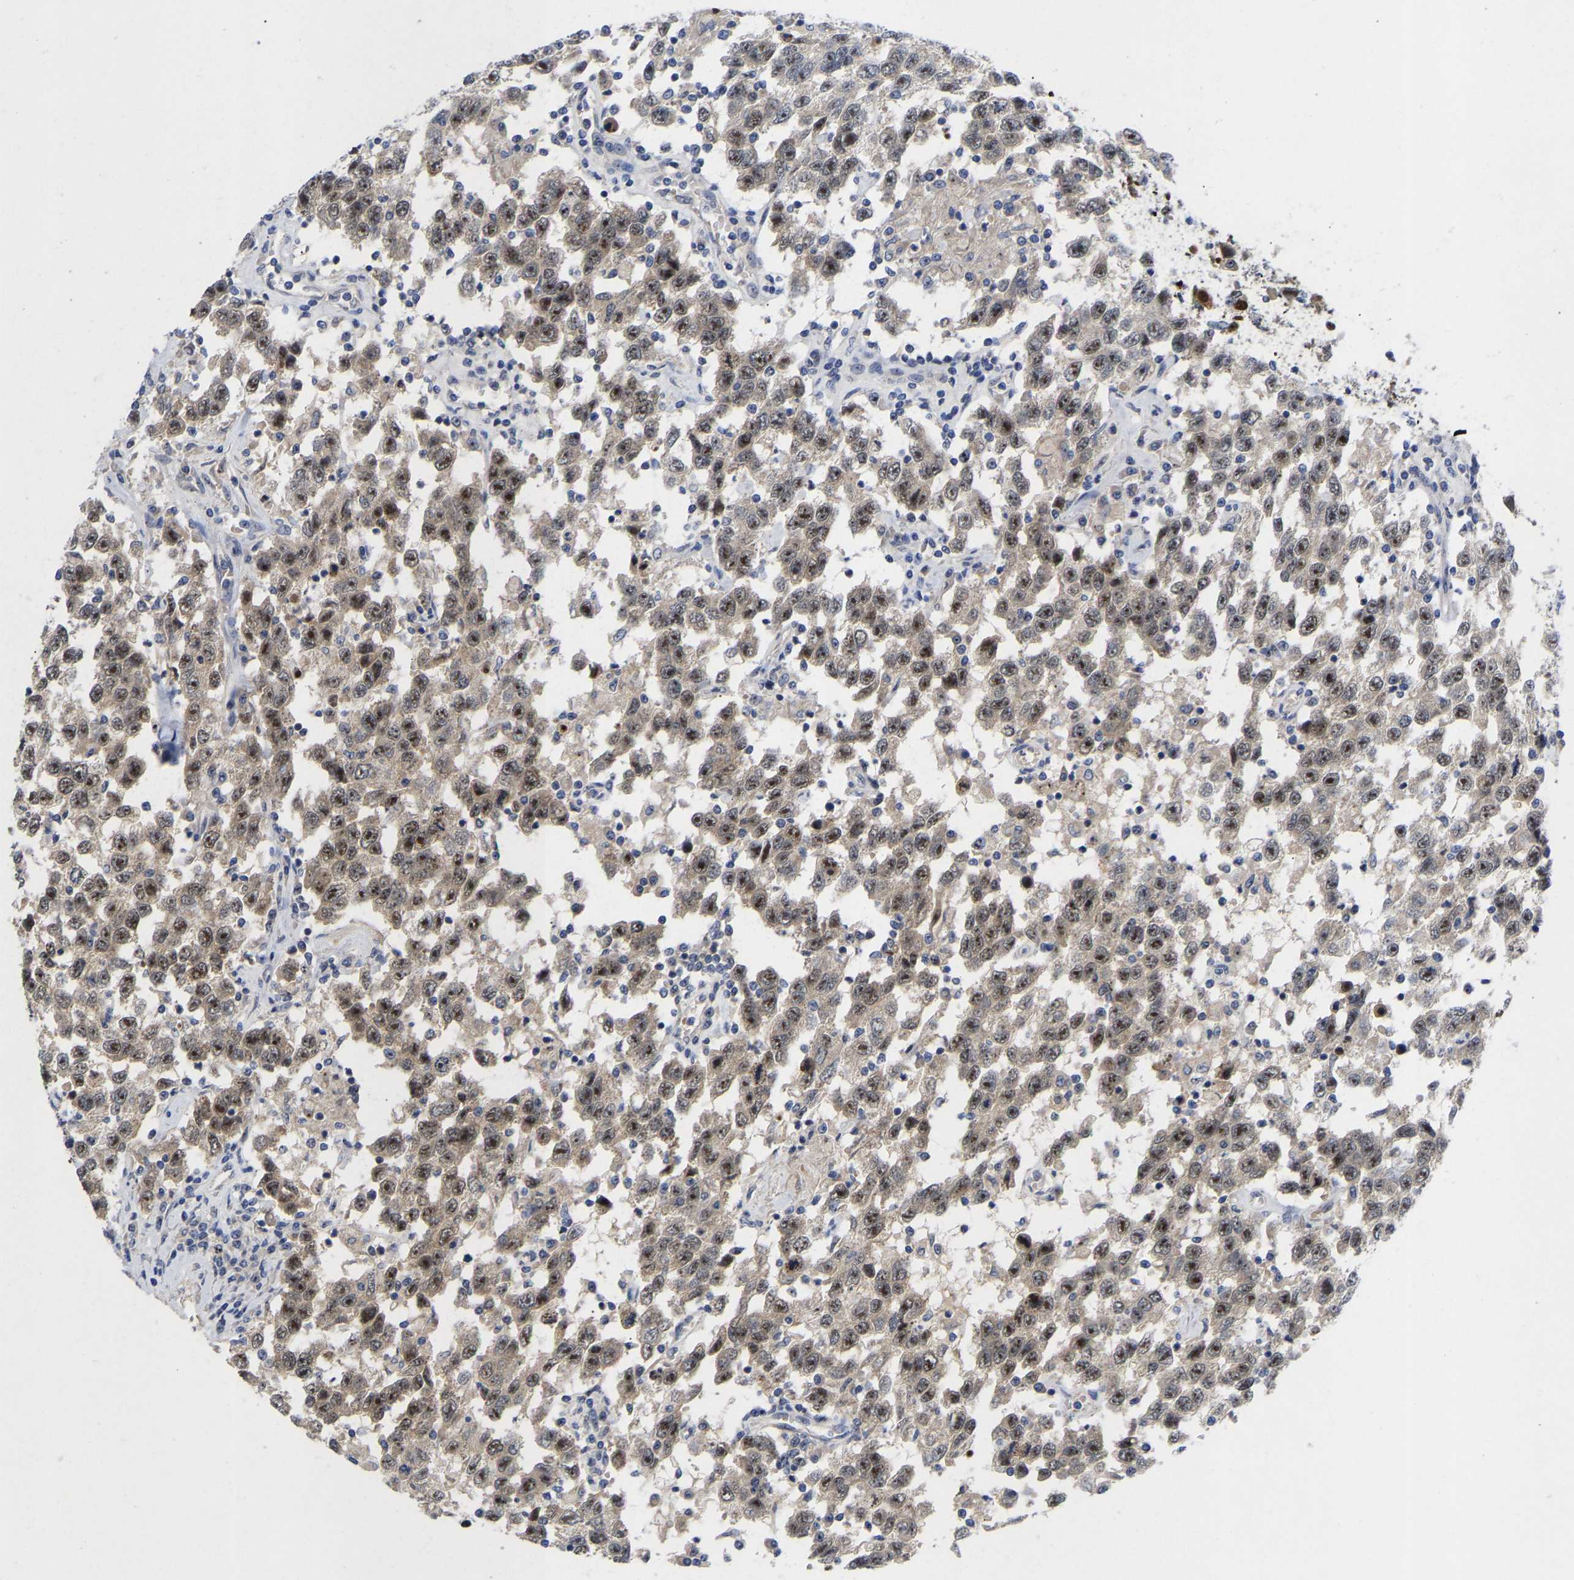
{"staining": {"intensity": "weak", "quantity": ">75%", "location": "nuclear"}, "tissue": "testis cancer", "cell_type": "Tumor cells", "image_type": "cancer", "snomed": [{"axis": "morphology", "description": "Seminoma, NOS"}, {"axis": "topography", "description": "Testis"}], "caption": "Weak nuclear expression is identified in about >75% of tumor cells in seminoma (testis). The staining was performed using DAB (3,3'-diaminobenzidine) to visualize the protein expression in brown, while the nuclei were stained in blue with hematoxylin (Magnification: 20x).", "gene": "NLE1", "patient": {"sex": "male", "age": 41}}